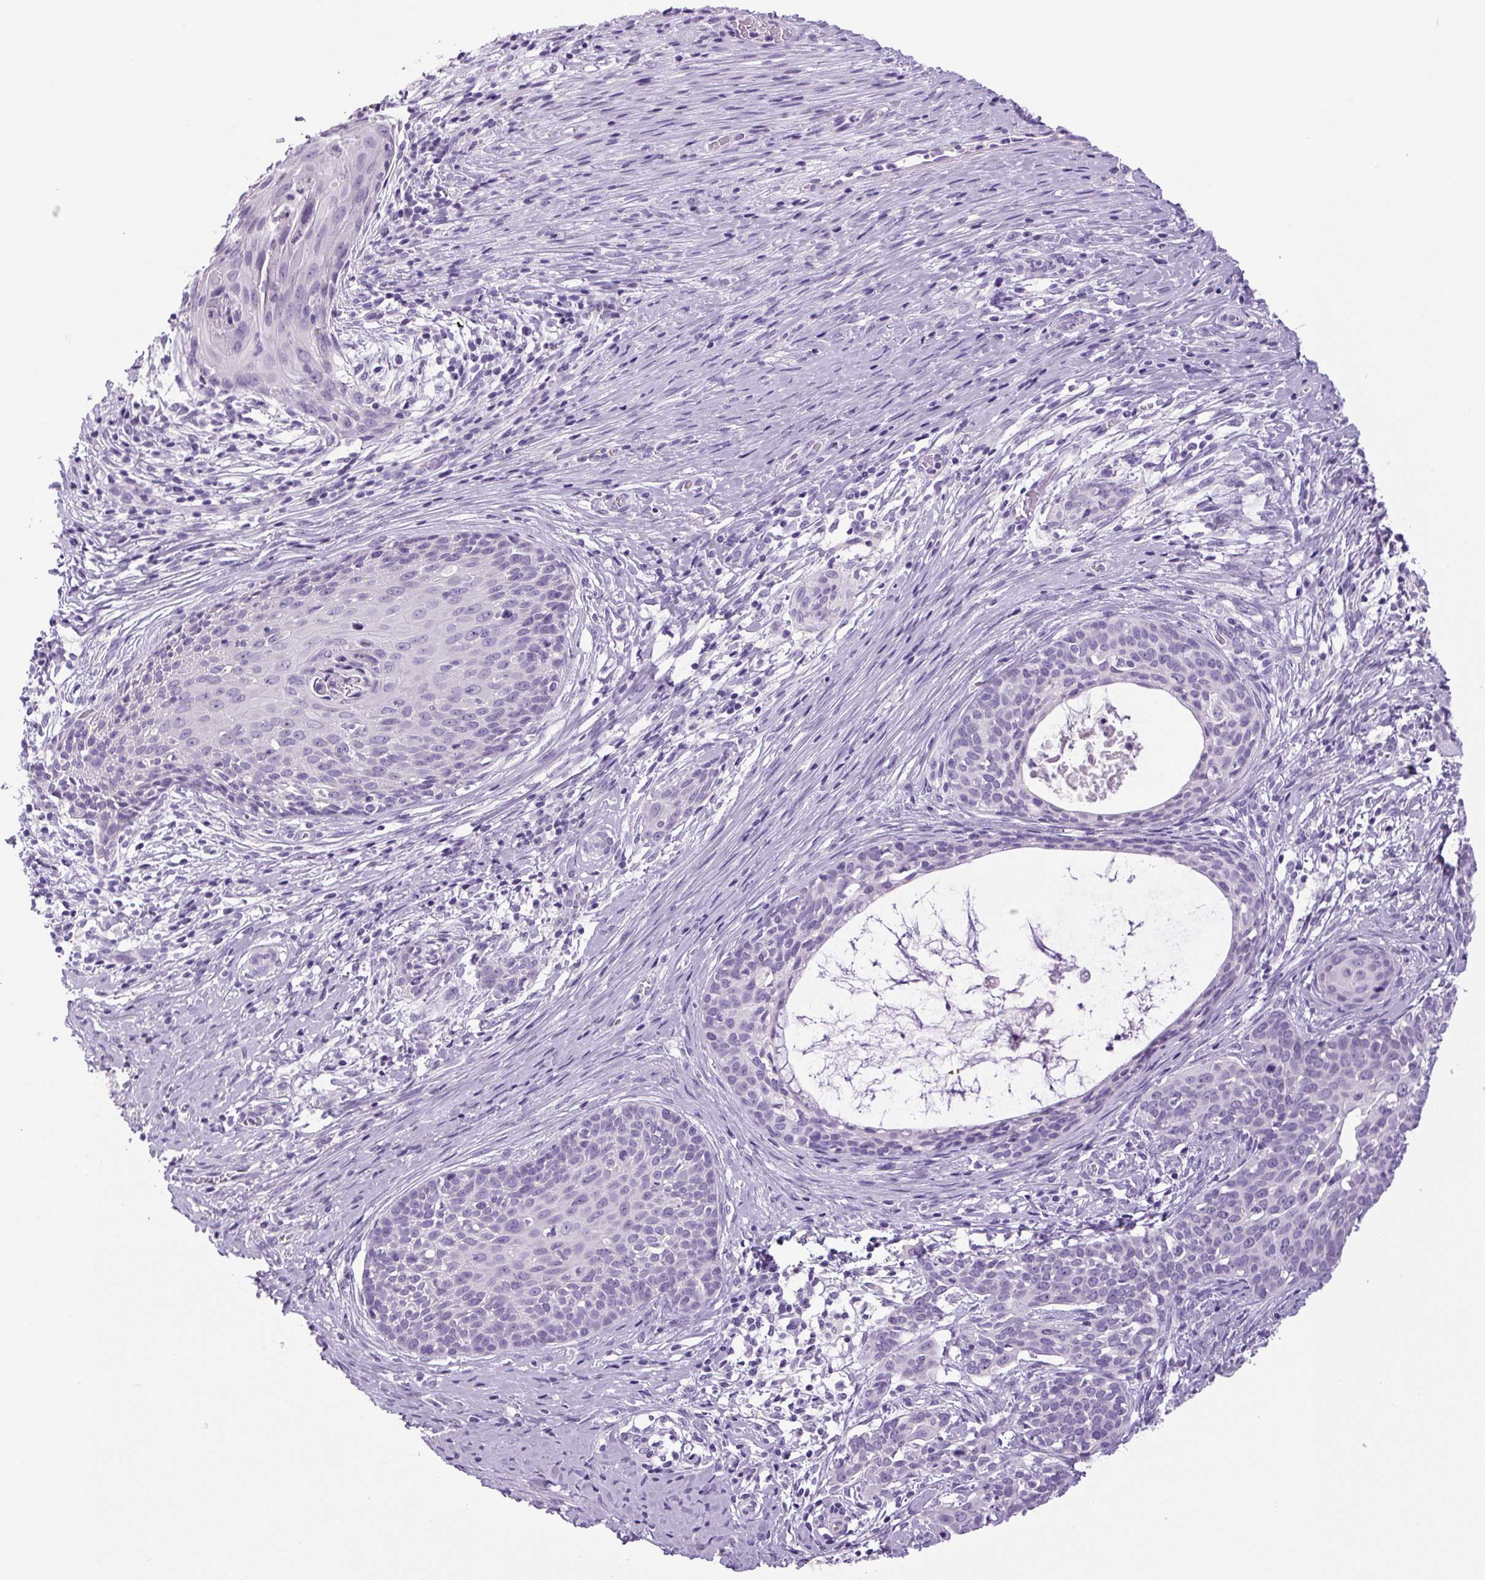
{"staining": {"intensity": "negative", "quantity": "none", "location": "none"}, "tissue": "cervical cancer", "cell_type": "Tumor cells", "image_type": "cancer", "snomed": [{"axis": "morphology", "description": "Squamous cell carcinoma, NOS"}, {"axis": "morphology", "description": "Adenocarcinoma, NOS"}, {"axis": "topography", "description": "Cervix"}], "caption": "A photomicrograph of cervical cancer stained for a protein shows no brown staining in tumor cells.", "gene": "CHGA", "patient": {"sex": "female", "age": 52}}